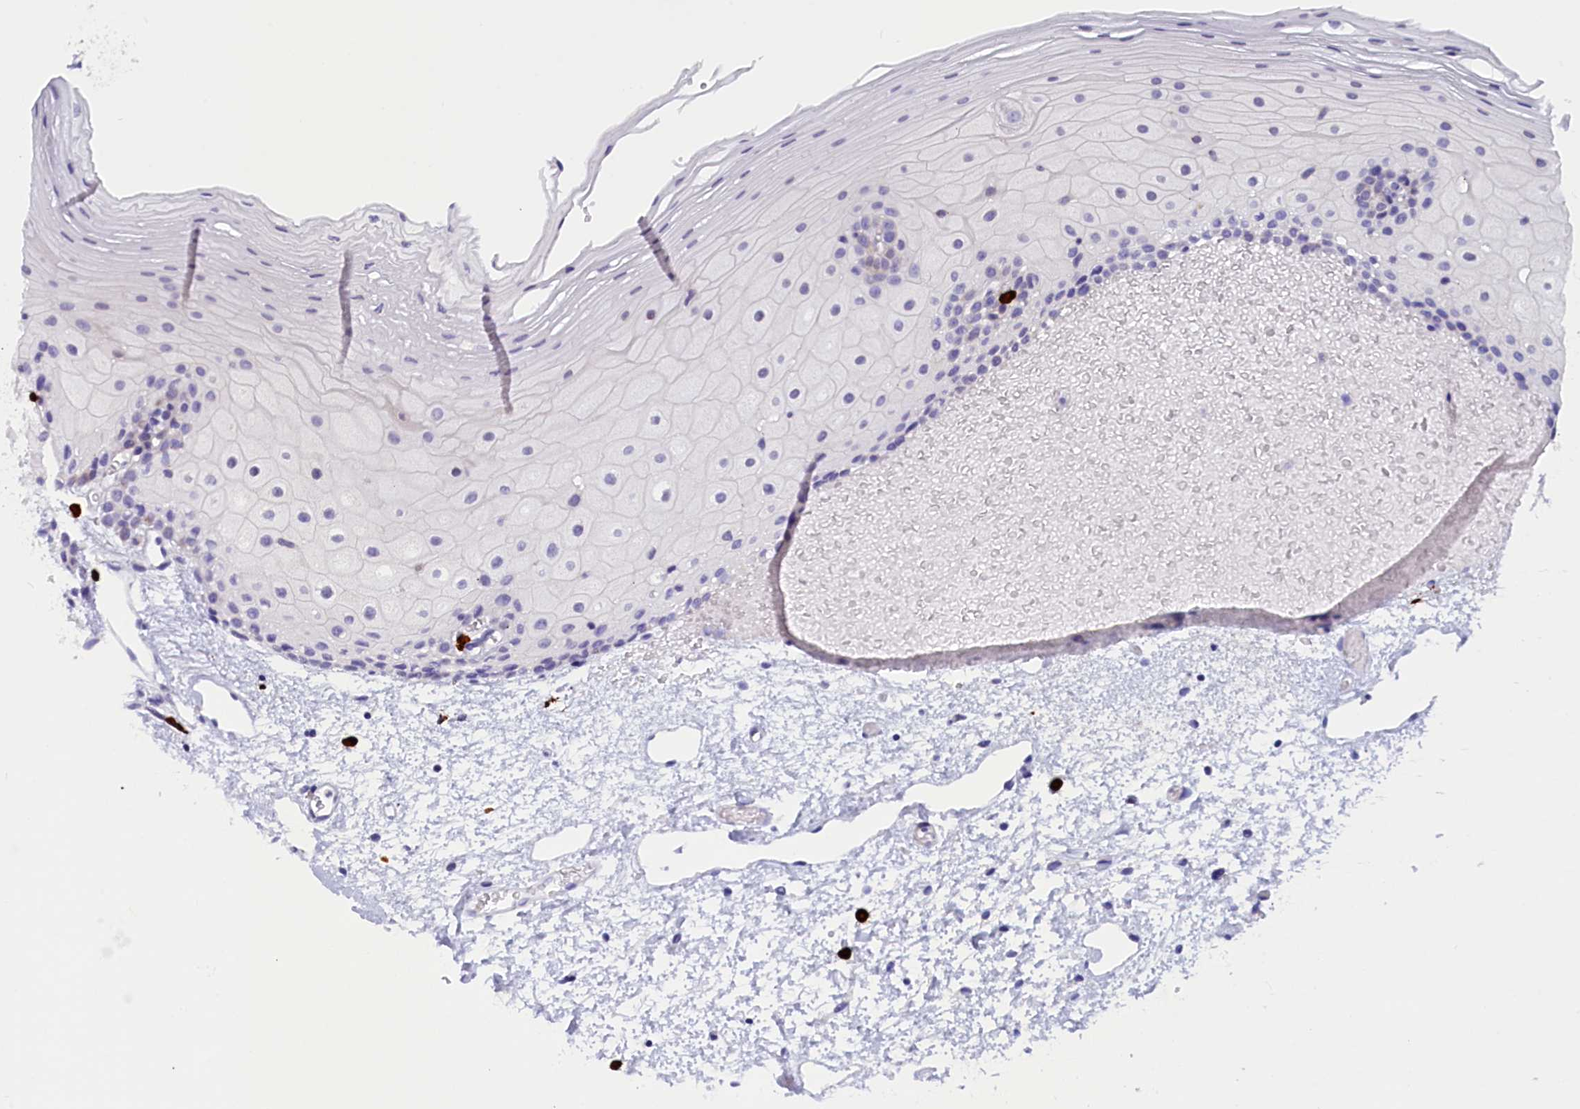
{"staining": {"intensity": "weak", "quantity": "<25%", "location": "cytoplasmic/membranous"}, "tissue": "oral mucosa", "cell_type": "Squamous epithelial cells", "image_type": "normal", "snomed": [{"axis": "morphology", "description": "Normal tissue, NOS"}, {"axis": "topography", "description": "Oral tissue"}], "caption": "Immunohistochemistry of normal oral mucosa shows no positivity in squamous epithelial cells.", "gene": "RTTN", "patient": {"sex": "female", "age": 70}}